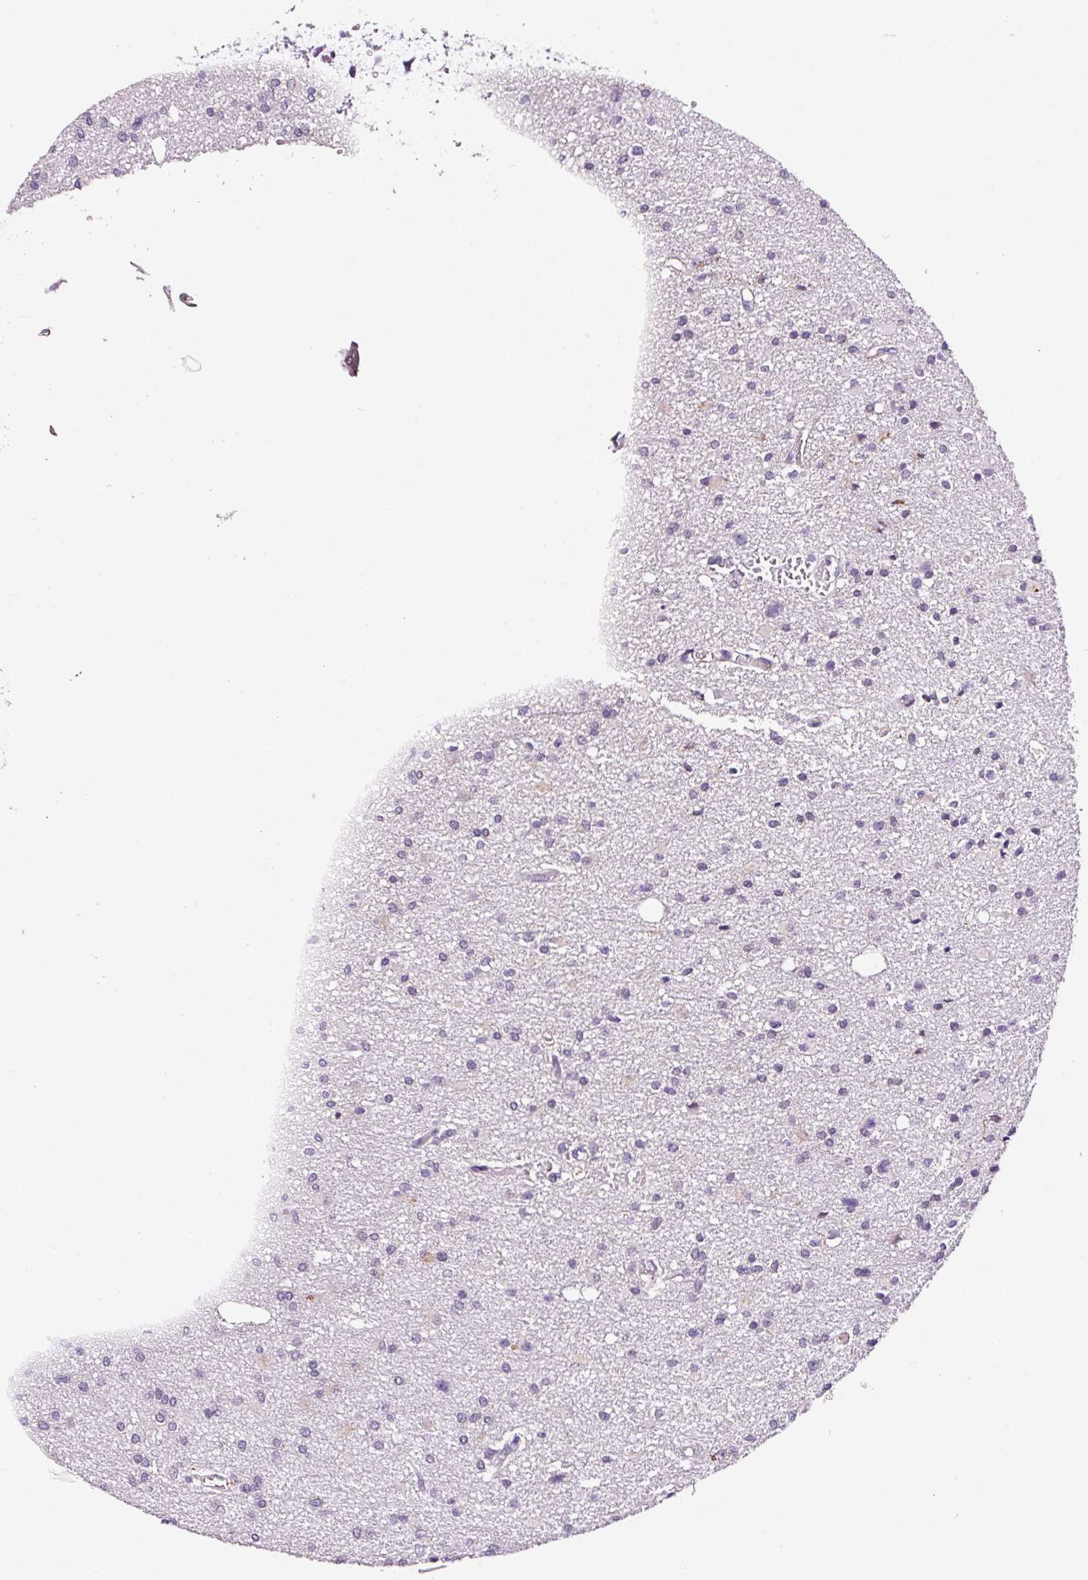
{"staining": {"intensity": "negative", "quantity": "none", "location": "none"}, "tissue": "glioma", "cell_type": "Tumor cells", "image_type": "cancer", "snomed": [{"axis": "morphology", "description": "Glioma, malignant, Low grade"}, {"axis": "topography", "description": "Brain"}], "caption": "Immunohistochemistry (IHC) of glioma exhibits no staining in tumor cells.", "gene": "RTF2", "patient": {"sex": "male", "age": 26}}